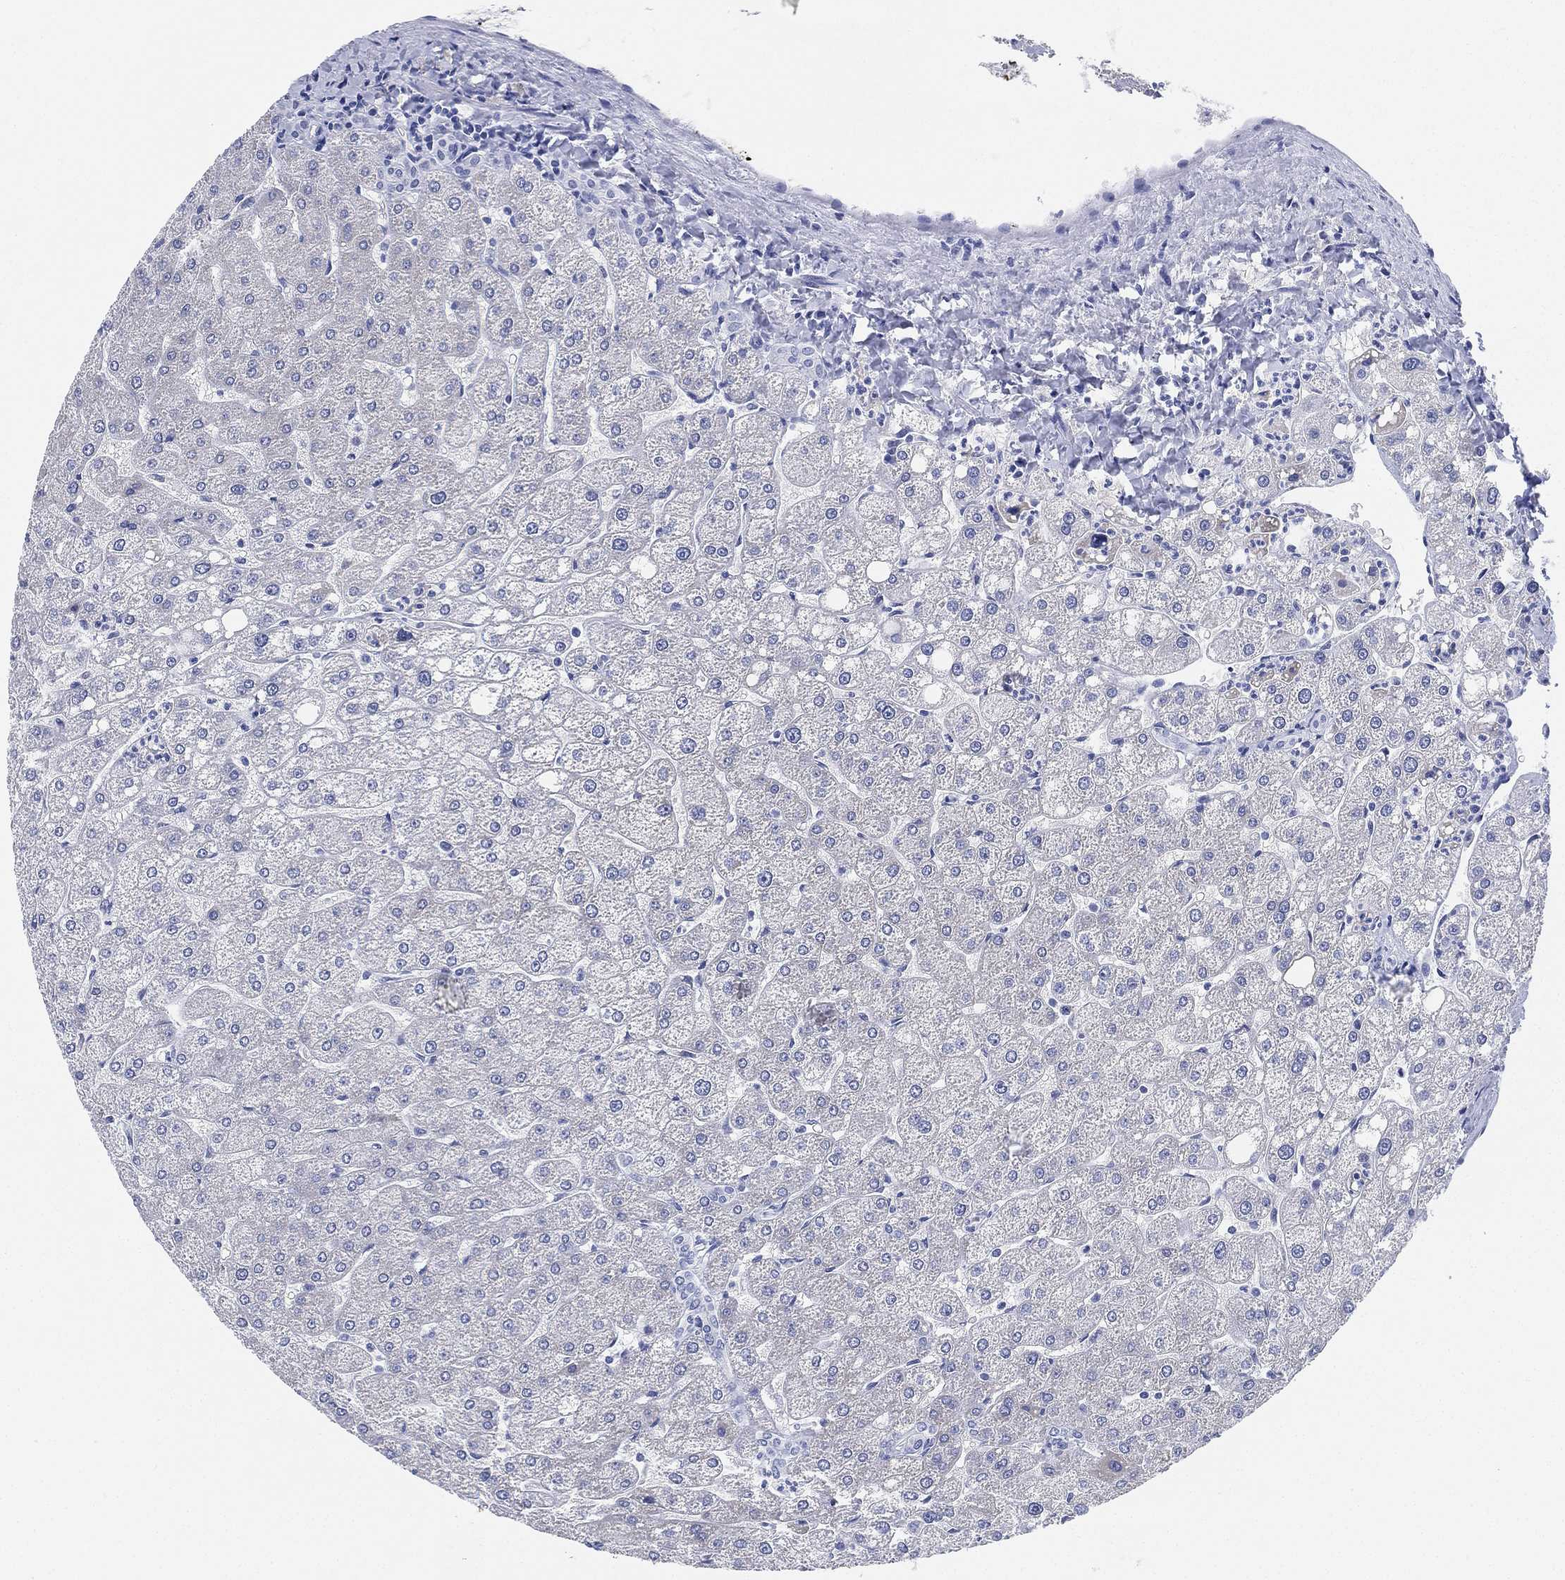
{"staining": {"intensity": "negative", "quantity": "none", "location": "none"}, "tissue": "liver", "cell_type": "Cholangiocytes", "image_type": "normal", "snomed": [{"axis": "morphology", "description": "Normal tissue, NOS"}, {"axis": "topography", "description": "Liver"}], "caption": "High power microscopy photomicrograph of an IHC histopathology image of normal liver, revealing no significant expression in cholangiocytes. (Brightfield microscopy of DAB (3,3'-diaminobenzidine) IHC at high magnification).", "gene": "PSKH2", "patient": {"sex": "male", "age": 67}}